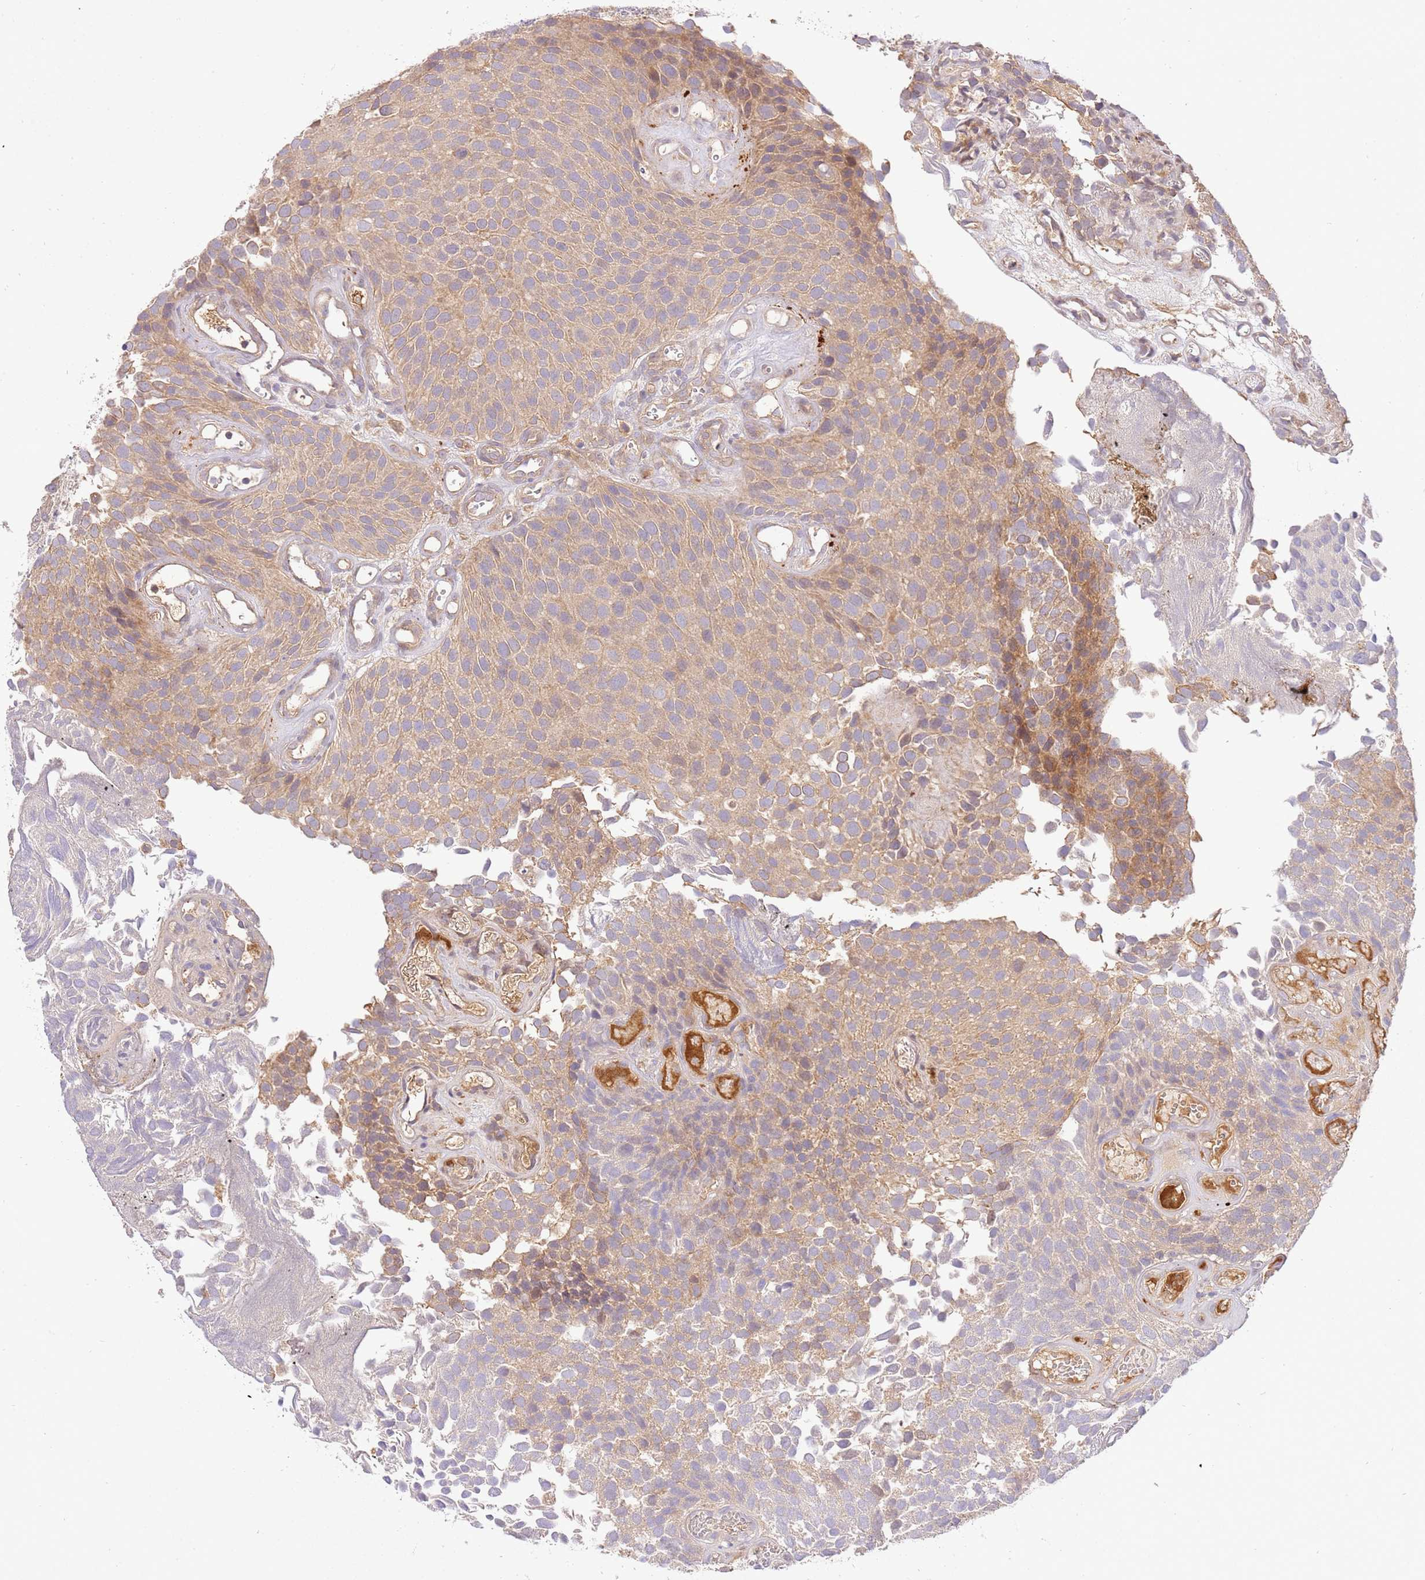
{"staining": {"intensity": "weak", "quantity": ">75%", "location": "cytoplasmic/membranous"}, "tissue": "urothelial cancer", "cell_type": "Tumor cells", "image_type": "cancer", "snomed": [{"axis": "morphology", "description": "Urothelial carcinoma, Low grade"}, {"axis": "topography", "description": "Urinary bladder"}], "caption": "Immunohistochemistry of urothelial cancer demonstrates low levels of weak cytoplasmic/membranous staining in approximately >75% of tumor cells. The staining was performed using DAB (3,3'-diaminobenzidine), with brown indicating positive protein expression. Nuclei are stained blue with hematoxylin.", "gene": "C8G", "patient": {"sex": "male", "age": 89}}